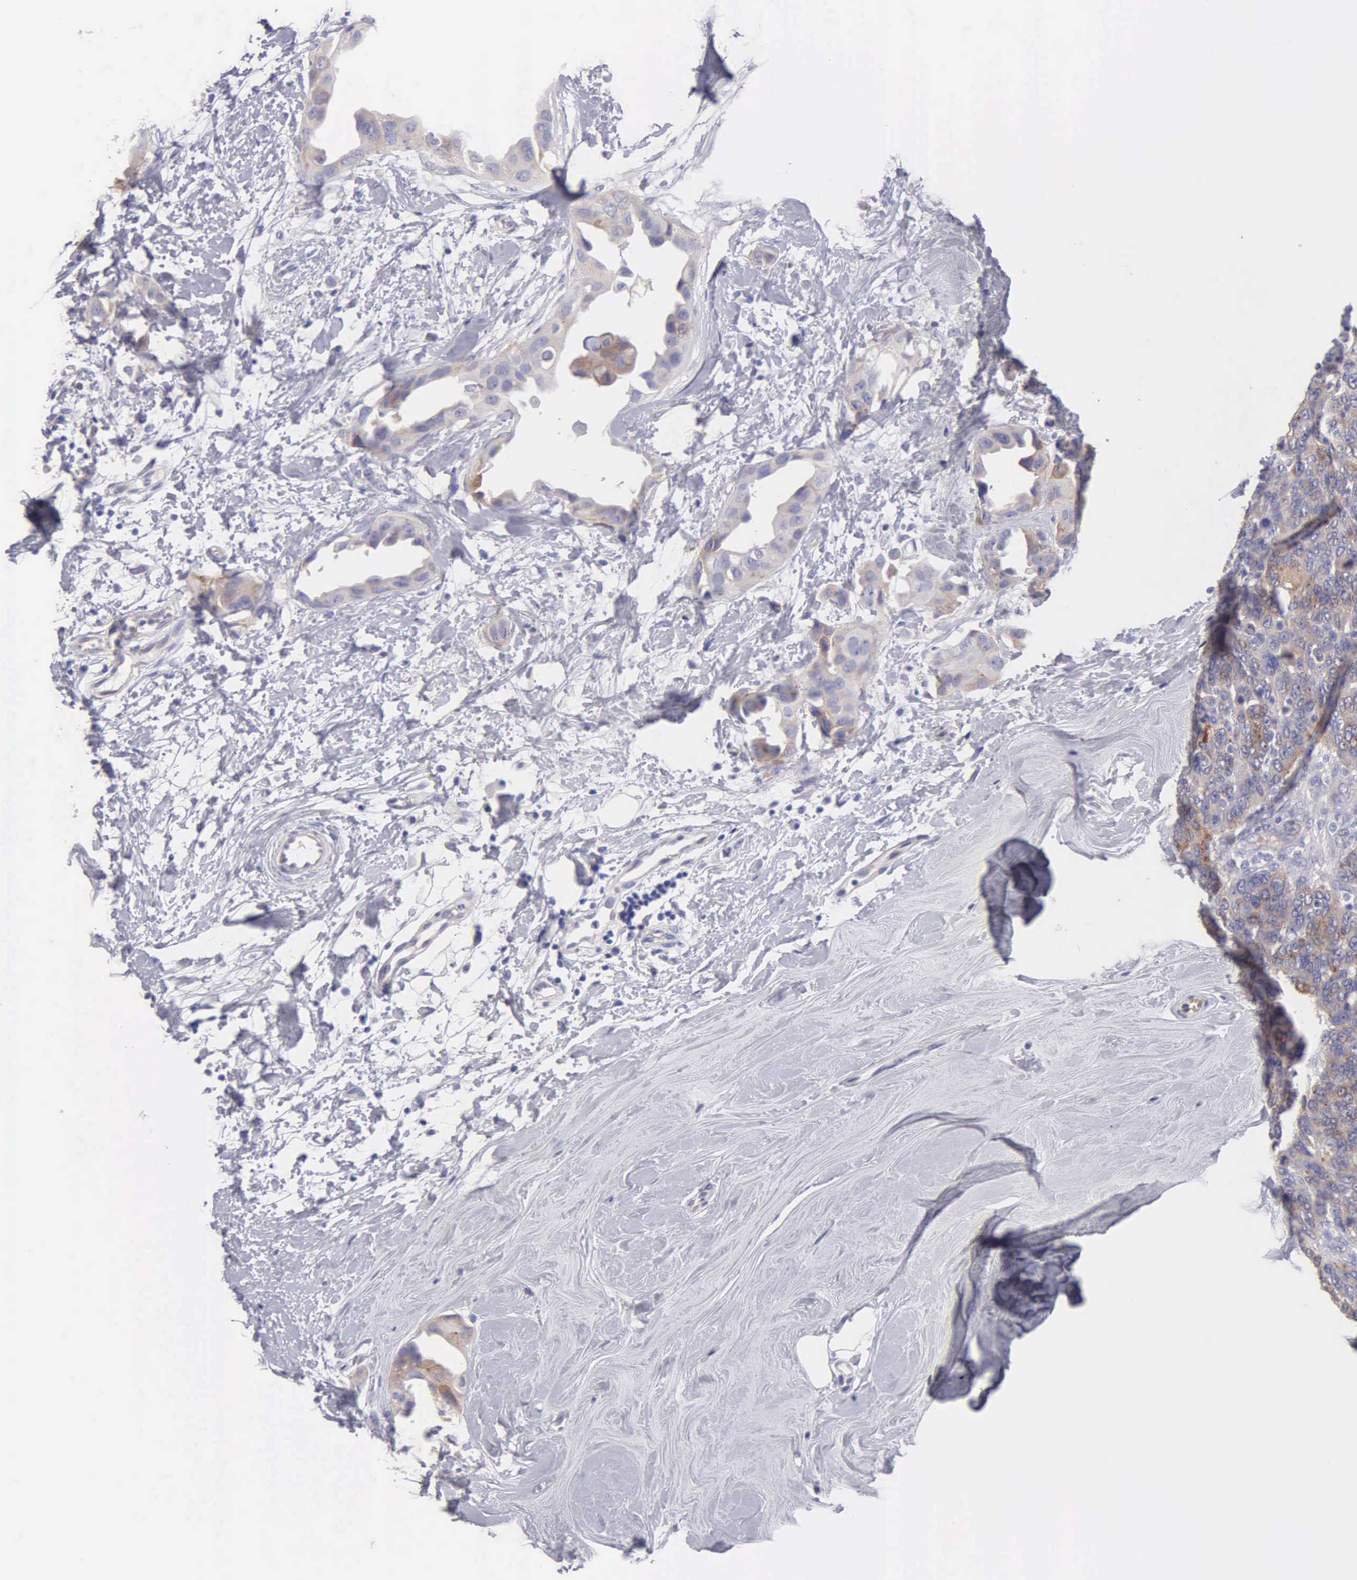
{"staining": {"intensity": "weak", "quantity": "25%-75%", "location": "cytoplasmic/membranous"}, "tissue": "breast cancer", "cell_type": "Tumor cells", "image_type": "cancer", "snomed": [{"axis": "morphology", "description": "Duct carcinoma"}, {"axis": "topography", "description": "Breast"}], "caption": "This histopathology image reveals immunohistochemistry staining of human breast invasive ductal carcinoma, with low weak cytoplasmic/membranous expression in about 25%-75% of tumor cells.", "gene": "APP", "patient": {"sex": "female", "age": 40}}